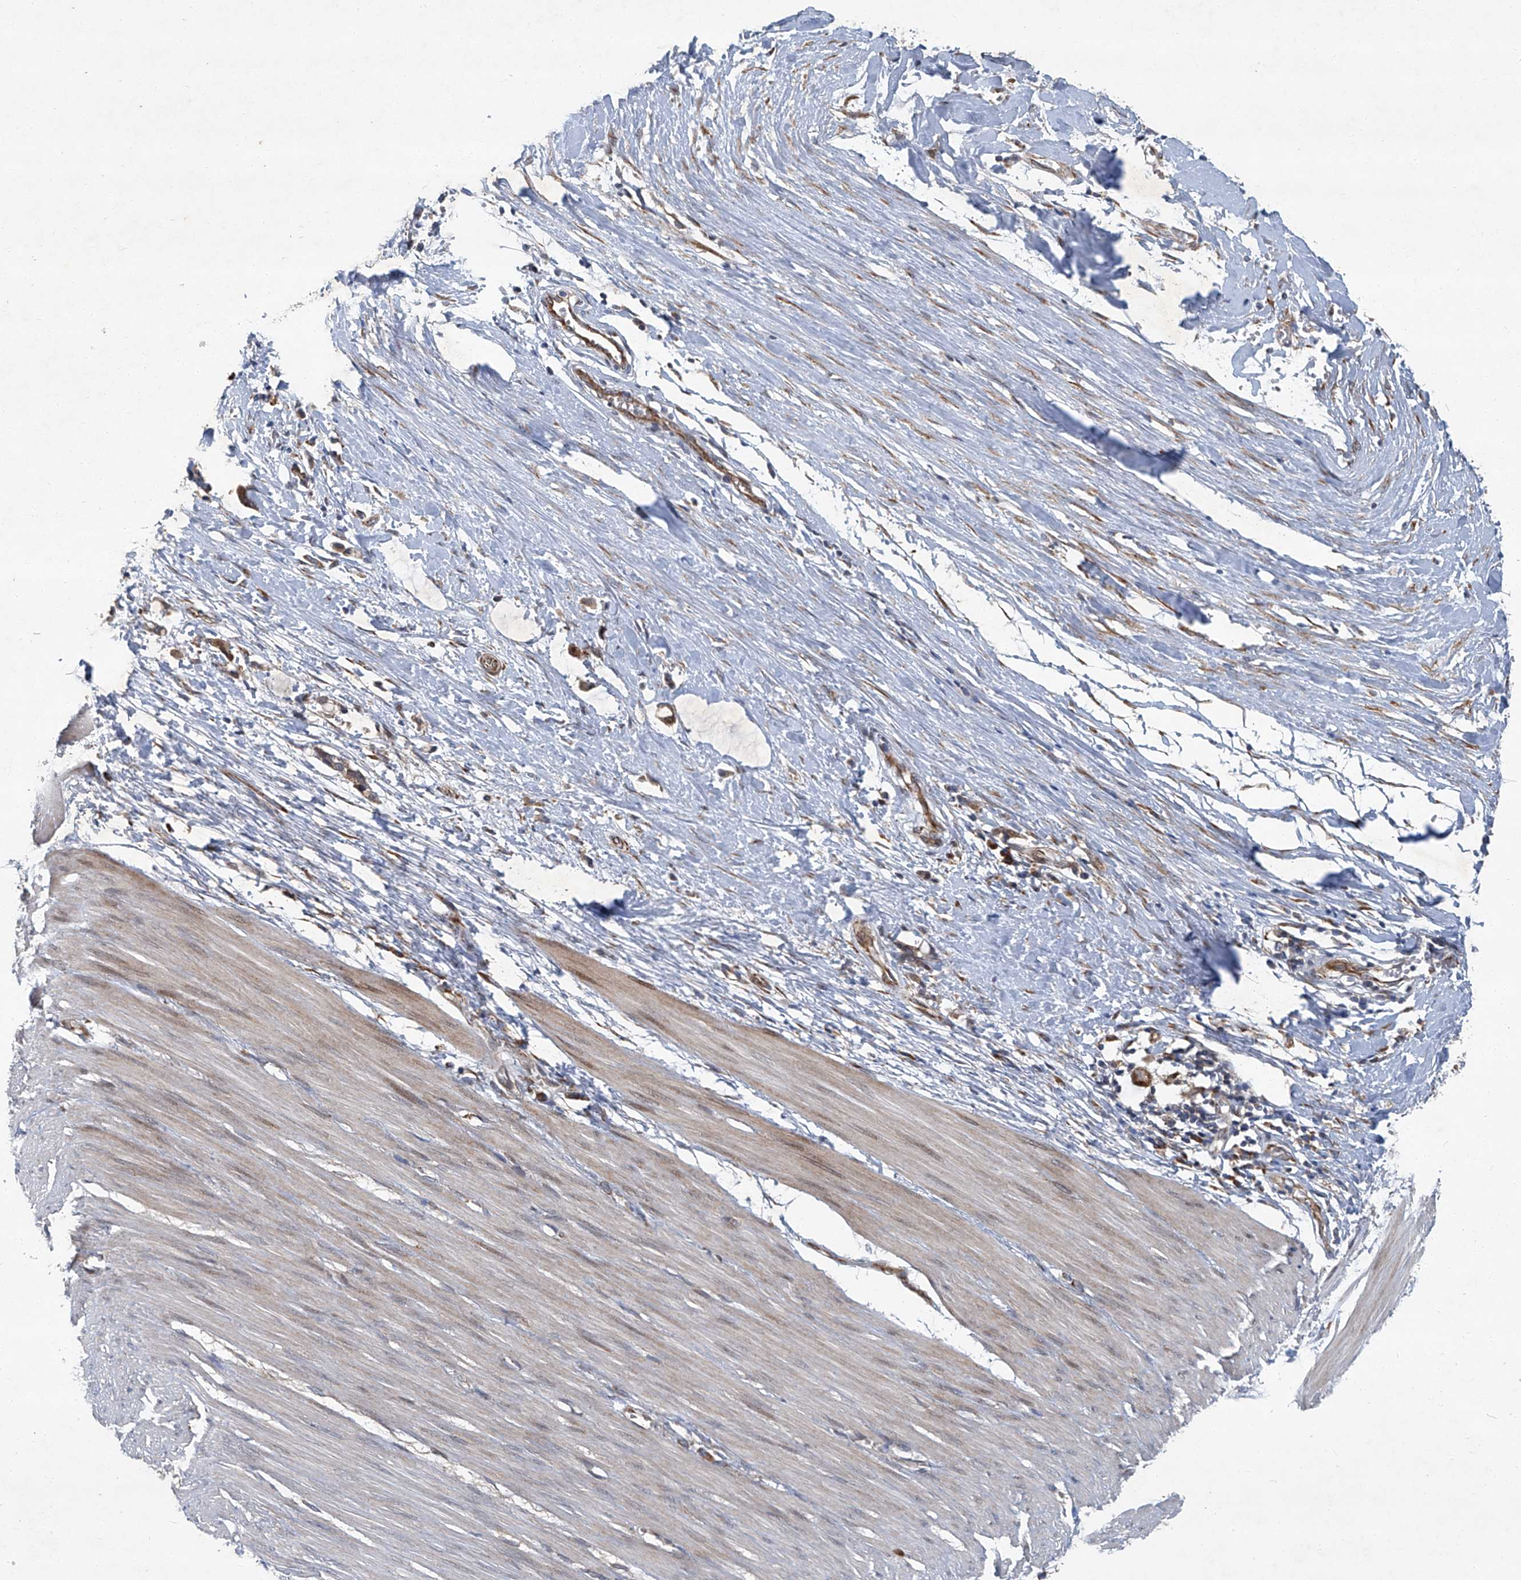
{"staining": {"intensity": "weak", "quantity": "25%-75%", "location": "cytoplasmic/membranous,nuclear"}, "tissue": "smooth muscle", "cell_type": "Smooth muscle cells", "image_type": "normal", "snomed": [{"axis": "morphology", "description": "Normal tissue, NOS"}, {"axis": "morphology", "description": "Adenocarcinoma, NOS"}, {"axis": "topography", "description": "Colon"}, {"axis": "topography", "description": "Peripheral nerve tissue"}], "caption": "The photomicrograph displays immunohistochemical staining of benign smooth muscle. There is weak cytoplasmic/membranous,nuclear staining is seen in approximately 25%-75% of smooth muscle cells.", "gene": "GPR132", "patient": {"sex": "male", "age": 14}}